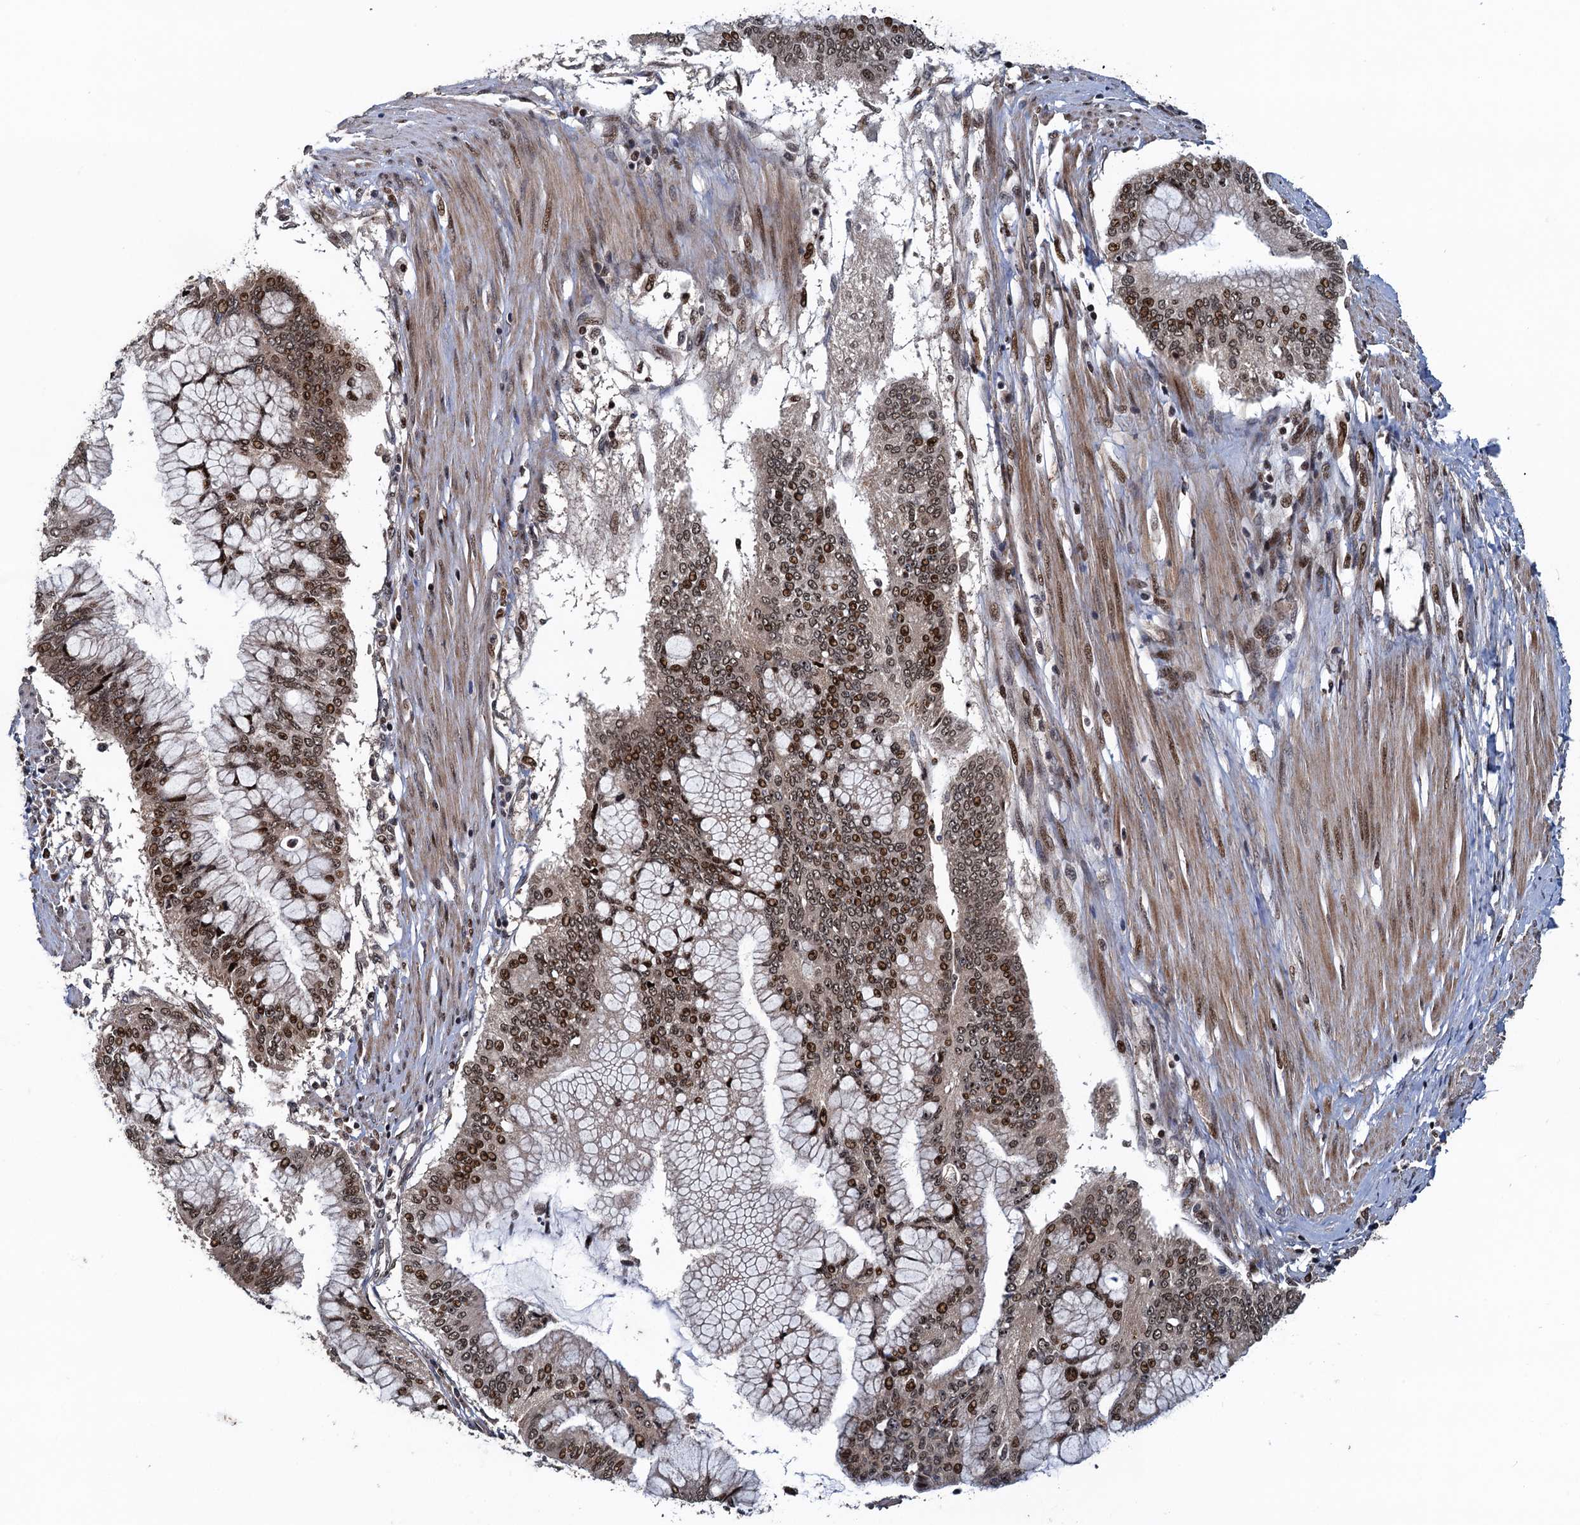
{"staining": {"intensity": "strong", "quantity": ">75%", "location": "nuclear"}, "tissue": "pancreatic cancer", "cell_type": "Tumor cells", "image_type": "cancer", "snomed": [{"axis": "morphology", "description": "Adenocarcinoma, NOS"}, {"axis": "topography", "description": "Pancreas"}], "caption": "High-power microscopy captured an immunohistochemistry (IHC) image of adenocarcinoma (pancreatic), revealing strong nuclear staining in about >75% of tumor cells.", "gene": "ATOSA", "patient": {"sex": "male", "age": 46}}